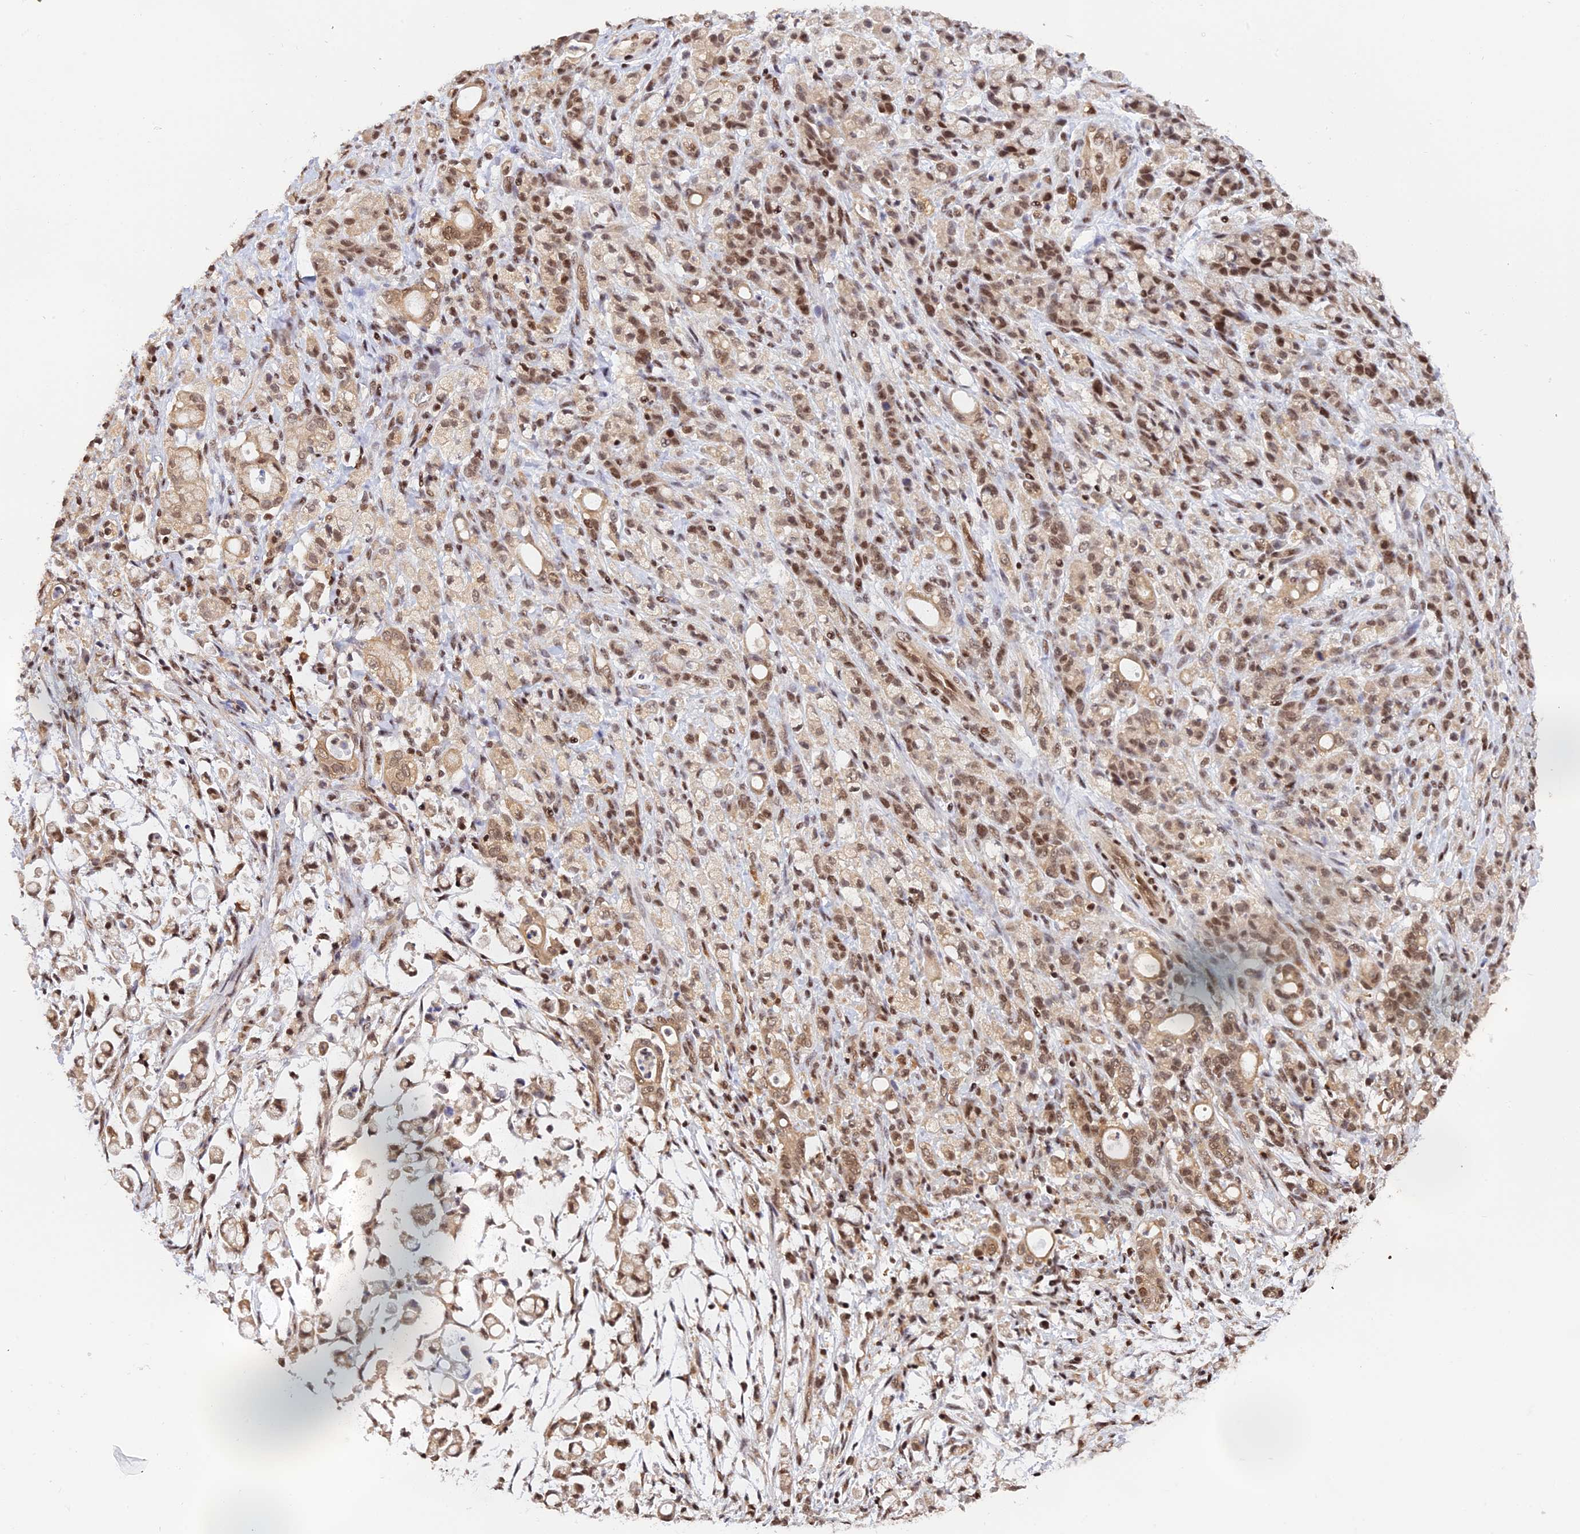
{"staining": {"intensity": "moderate", "quantity": ">75%", "location": "cytoplasmic/membranous,nuclear"}, "tissue": "stomach cancer", "cell_type": "Tumor cells", "image_type": "cancer", "snomed": [{"axis": "morphology", "description": "Adenocarcinoma, NOS"}, {"axis": "topography", "description": "Stomach"}], "caption": "Adenocarcinoma (stomach) stained with a brown dye exhibits moderate cytoplasmic/membranous and nuclear positive positivity in approximately >75% of tumor cells.", "gene": "THAP11", "patient": {"sex": "female", "age": 60}}